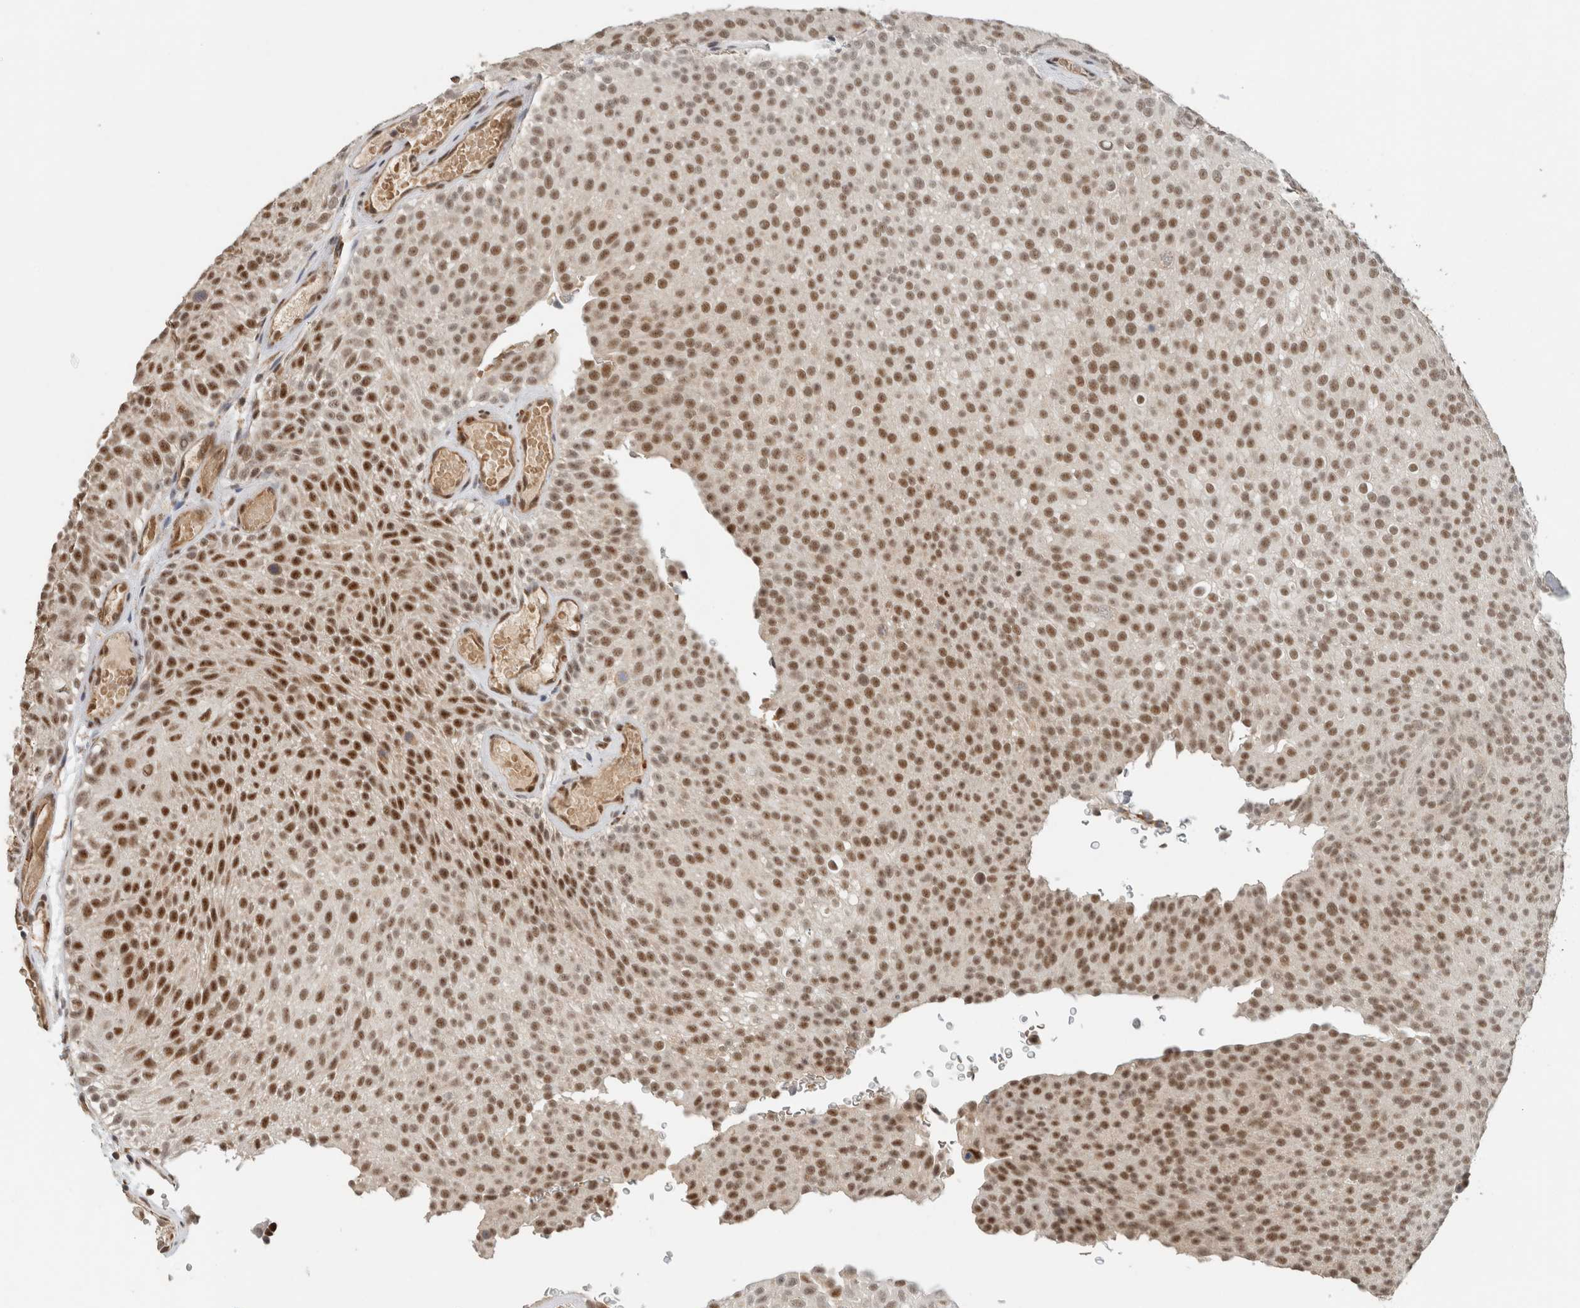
{"staining": {"intensity": "strong", "quantity": ">75%", "location": "nuclear"}, "tissue": "urothelial cancer", "cell_type": "Tumor cells", "image_type": "cancer", "snomed": [{"axis": "morphology", "description": "Urothelial carcinoma, Low grade"}, {"axis": "topography", "description": "Urinary bladder"}], "caption": "IHC (DAB (3,3'-diaminobenzidine)) staining of low-grade urothelial carcinoma shows strong nuclear protein positivity in approximately >75% of tumor cells.", "gene": "DDX42", "patient": {"sex": "male", "age": 78}}